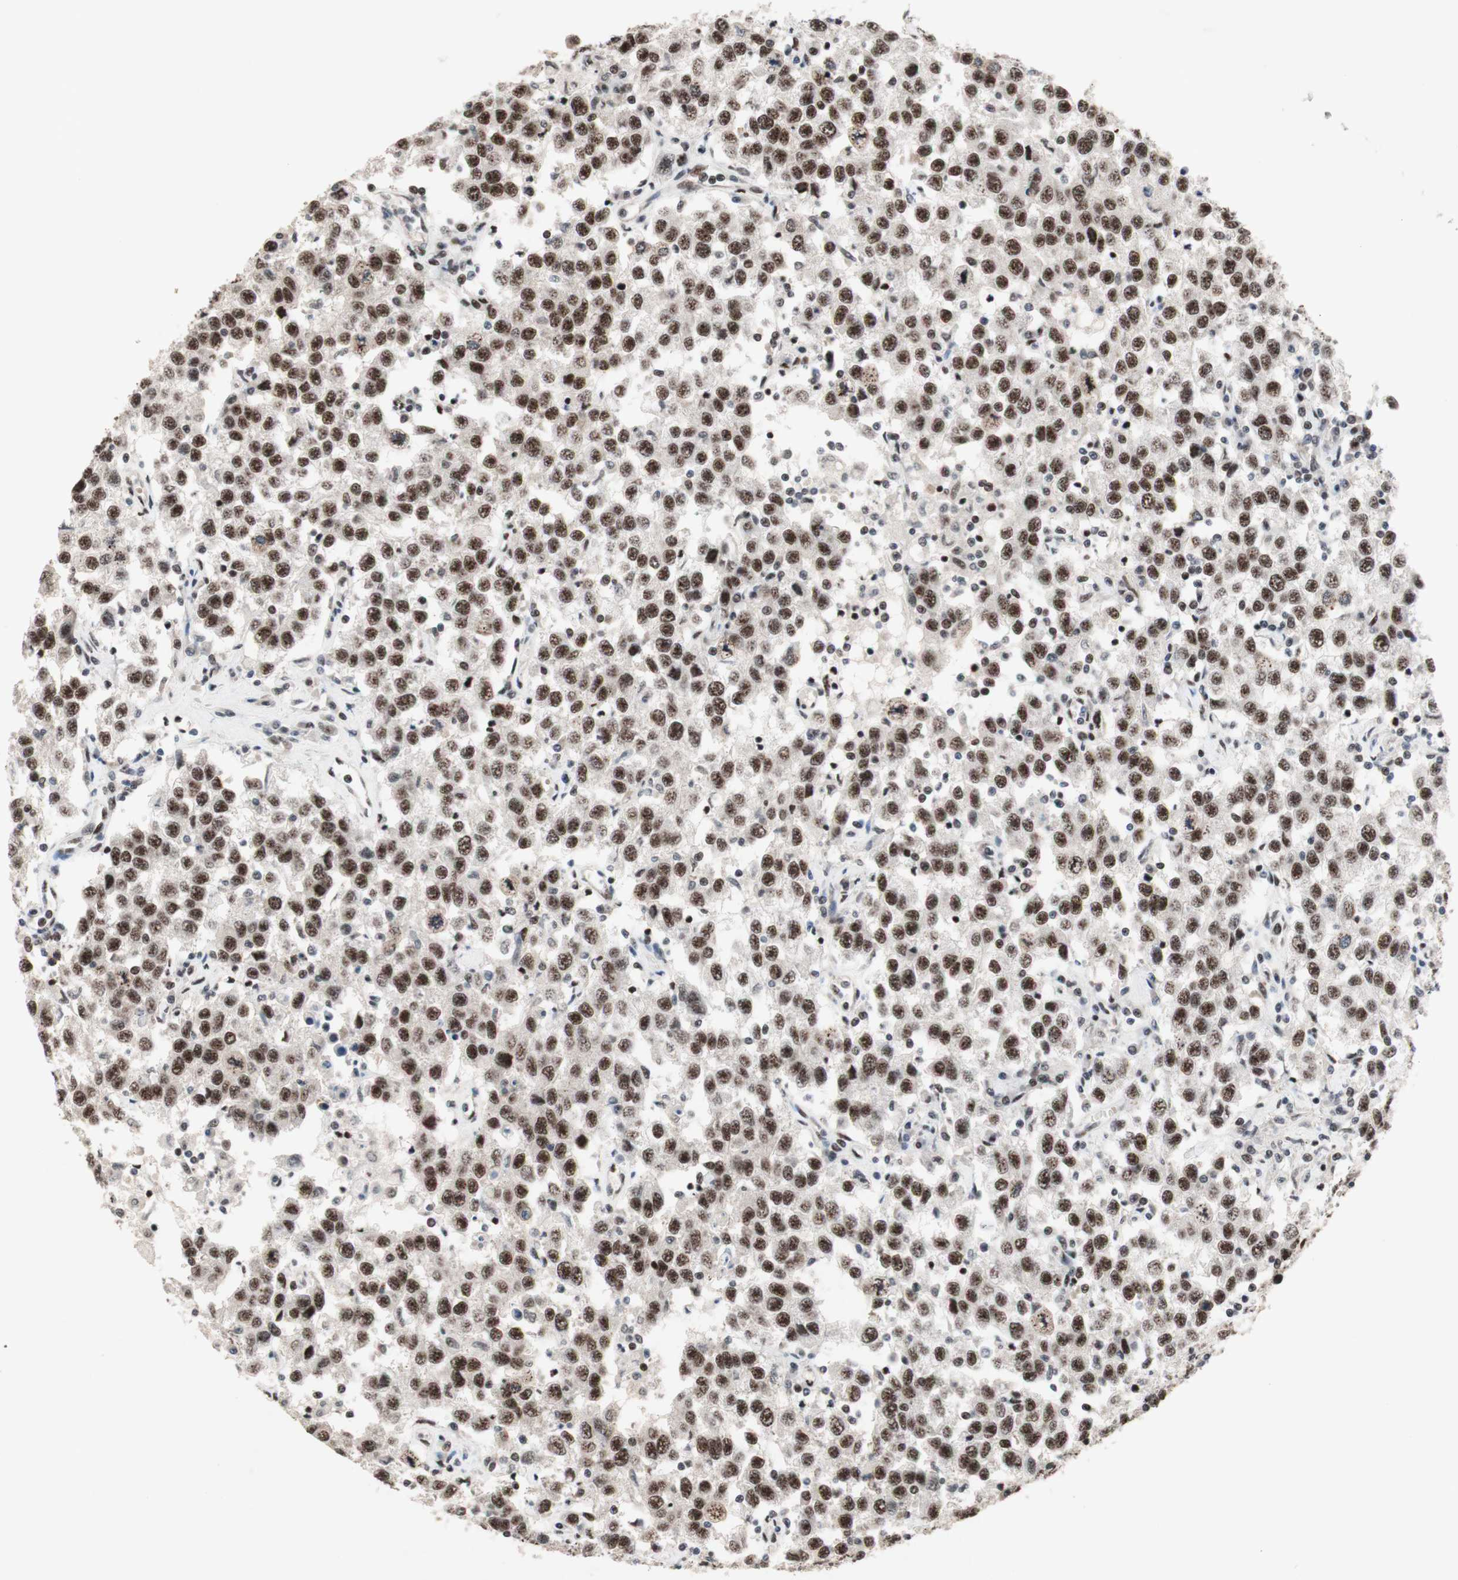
{"staining": {"intensity": "strong", "quantity": ">75%", "location": "nuclear"}, "tissue": "testis cancer", "cell_type": "Tumor cells", "image_type": "cancer", "snomed": [{"axis": "morphology", "description": "Seminoma, NOS"}, {"axis": "topography", "description": "Testis"}], "caption": "Protein staining of testis cancer (seminoma) tissue exhibits strong nuclear expression in about >75% of tumor cells.", "gene": "TLE1", "patient": {"sex": "male", "age": 41}}